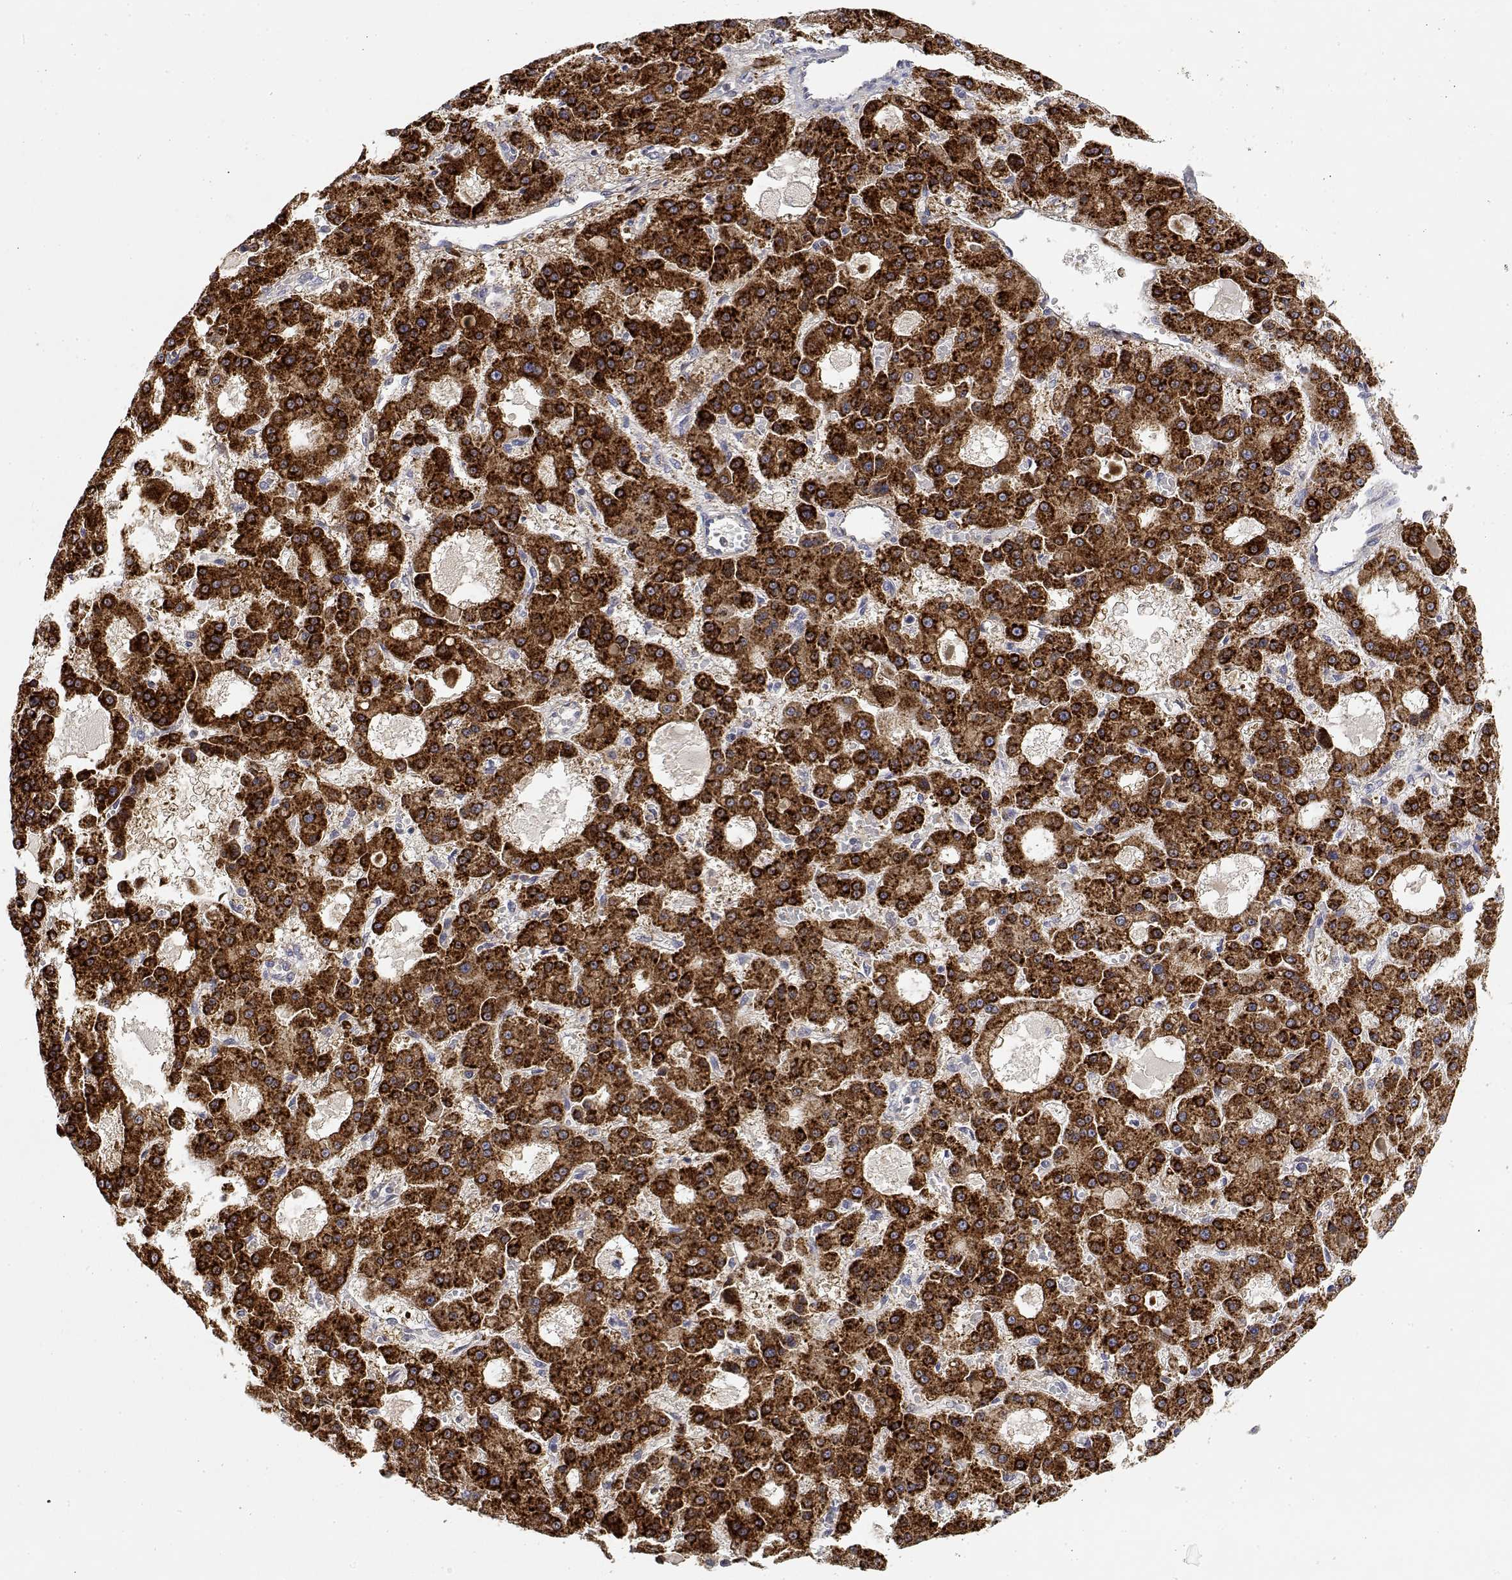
{"staining": {"intensity": "strong", "quantity": ">75%", "location": "cytoplasmic/membranous"}, "tissue": "liver cancer", "cell_type": "Tumor cells", "image_type": "cancer", "snomed": [{"axis": "morphology", "description": "Carcinoma, Hepatocellular, NOS"}, {"axis": "topography", "description": "Liver"}], "caption": "Immunohistochemistry of hepatocellular carcinoma (liver) shows high levels of strong cytoplasmic/membranous positivity in about >75% of tumor cells.", "gene": "LONRF3", "patient": {"sex": "male", "age": 70}}